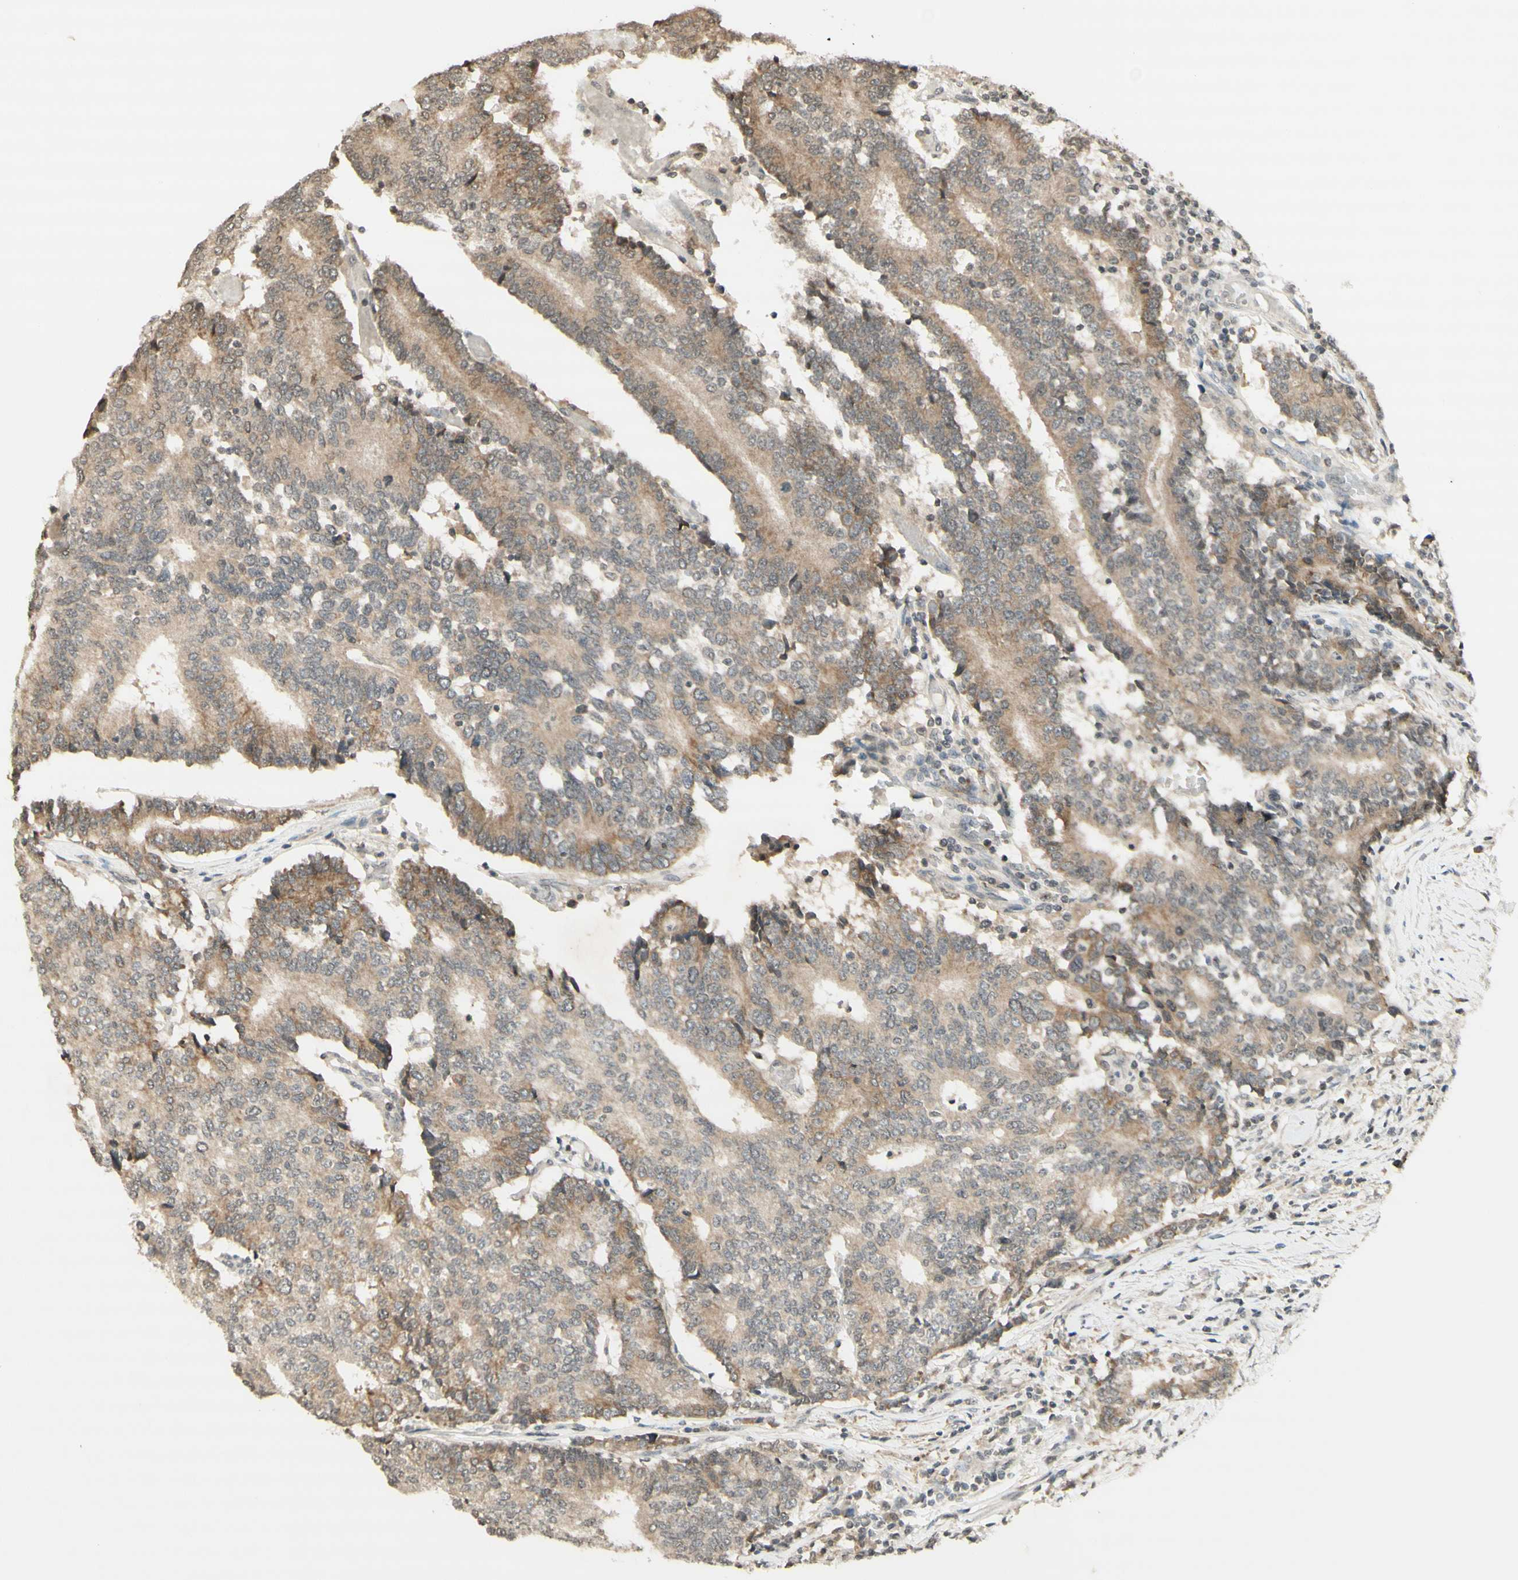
{"staining": {"intensity": "weak", "quantity": ">75%", "location": "cytoplasmic/membranous"}, "tissue": "prostate cancer", "cell_type": "Tumor cells", "image_type": "cancer", "snomed": [{"axis": "morphology", "description": "Normal tissue, NOS"}, {"axis": "morphology", "description": "Adenocarcinoma, High grade"}, {"axis": "topography", "description": "Prostate"}, {"axis": "topography", "description": "Seminal veicle"}], "caption": "Immunohistochemical staining of adenocarcinoma (high-grade) (prostate) displays low levels of weak cytoplasmic/membranous protein expression in about >75% of tumor cells.", "gene": "GLI1", "patient": {"sex": "male", "age": 55}}